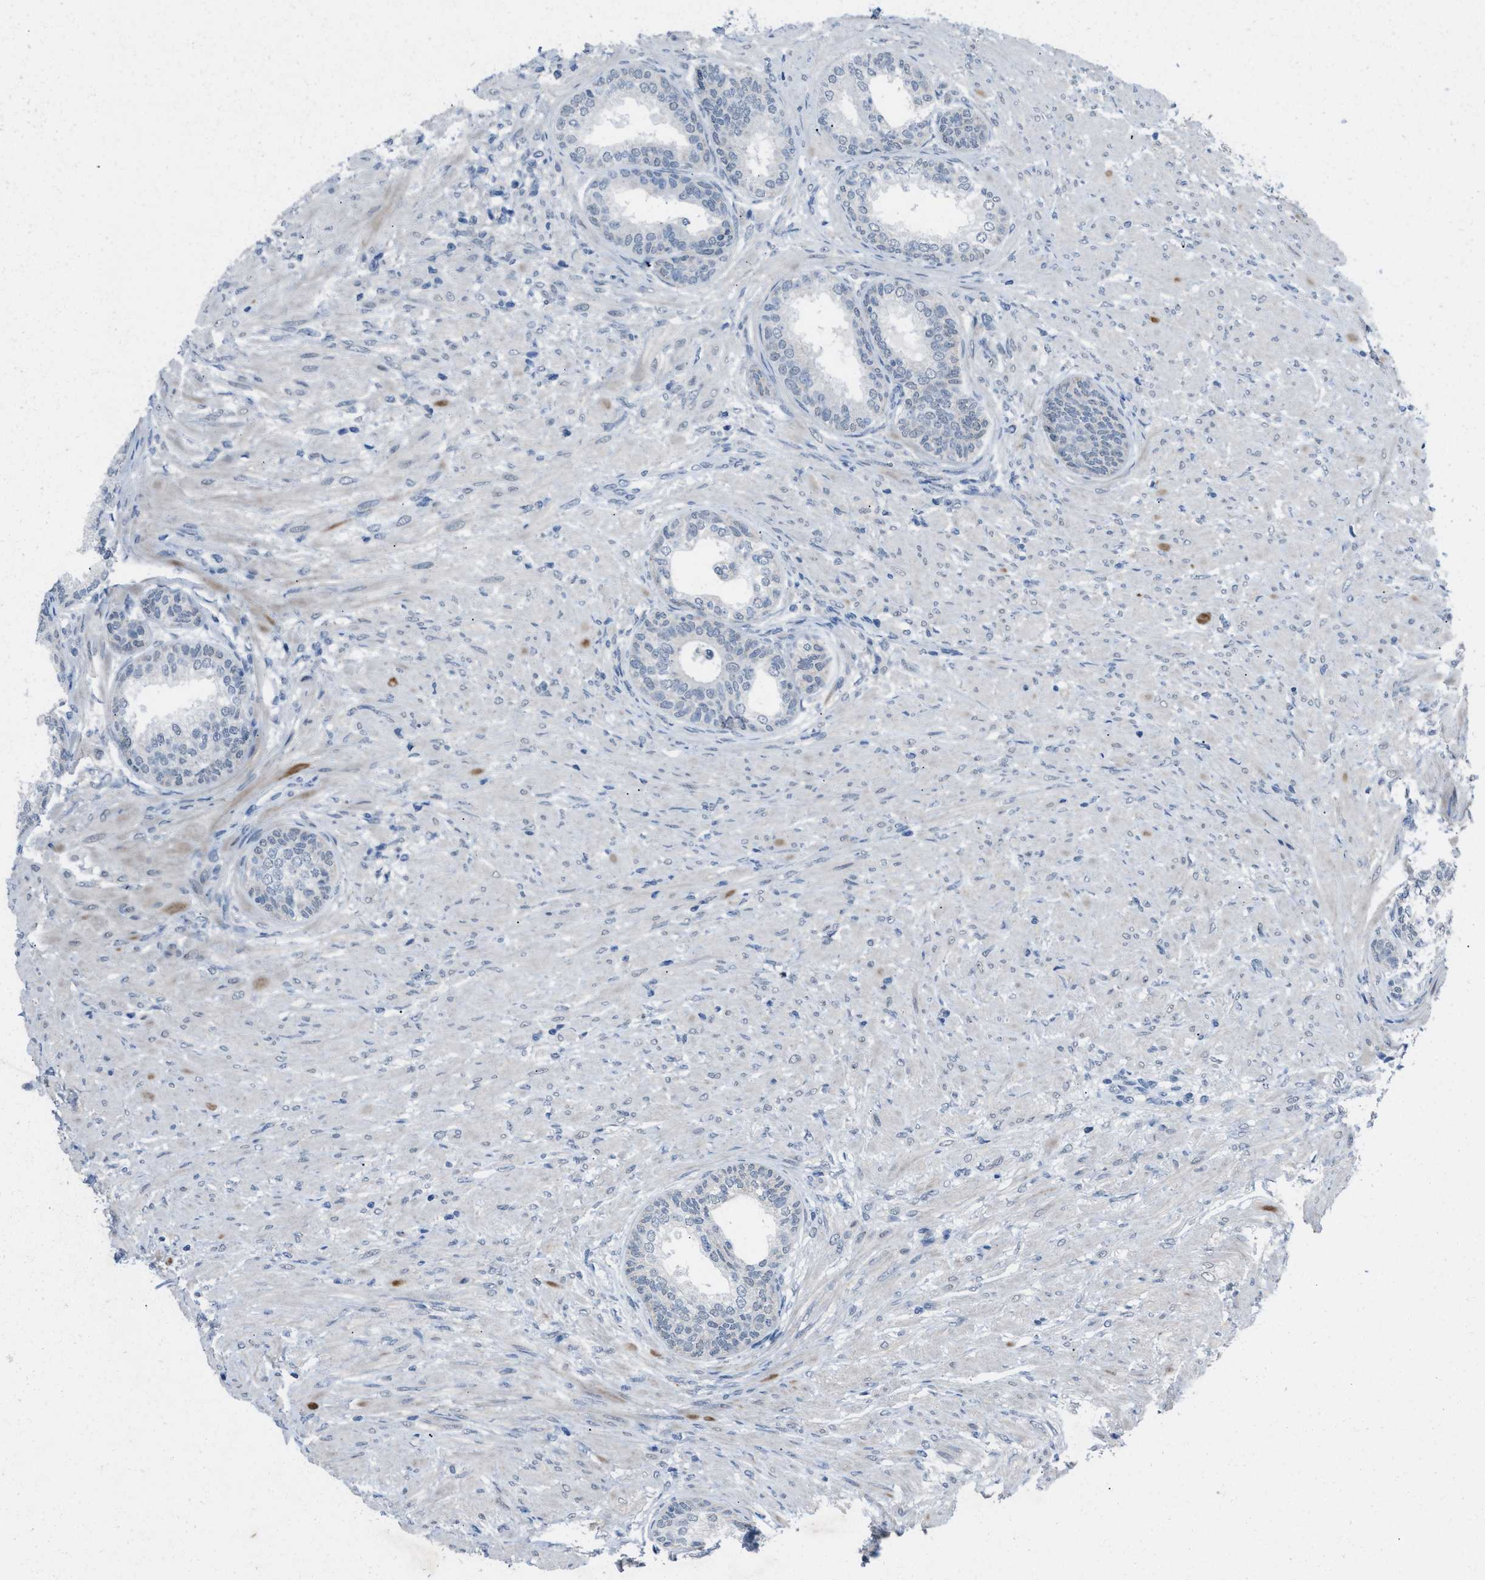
{"staining": {"intensity": "weak", "quantity": "<25%", "location": "cytoplasmic/membranous"}, "tissue": "prostate", "cell_type": "Glandular cells", "image_type": "normal", "snomed": [{"axis": "morphology", "description": "Normal tissue, NOS"}, {"axis": "topography", "description": "Prostate"}], "caption": "This is a micrograph of IHC staining of normal prostate, which shows no staining in glandular cells. (Immunohistochemistry, brightfield microscopy, high magnification).", "gene": "ANAPC11", "patient": {"sex": "male", "age": 76}}